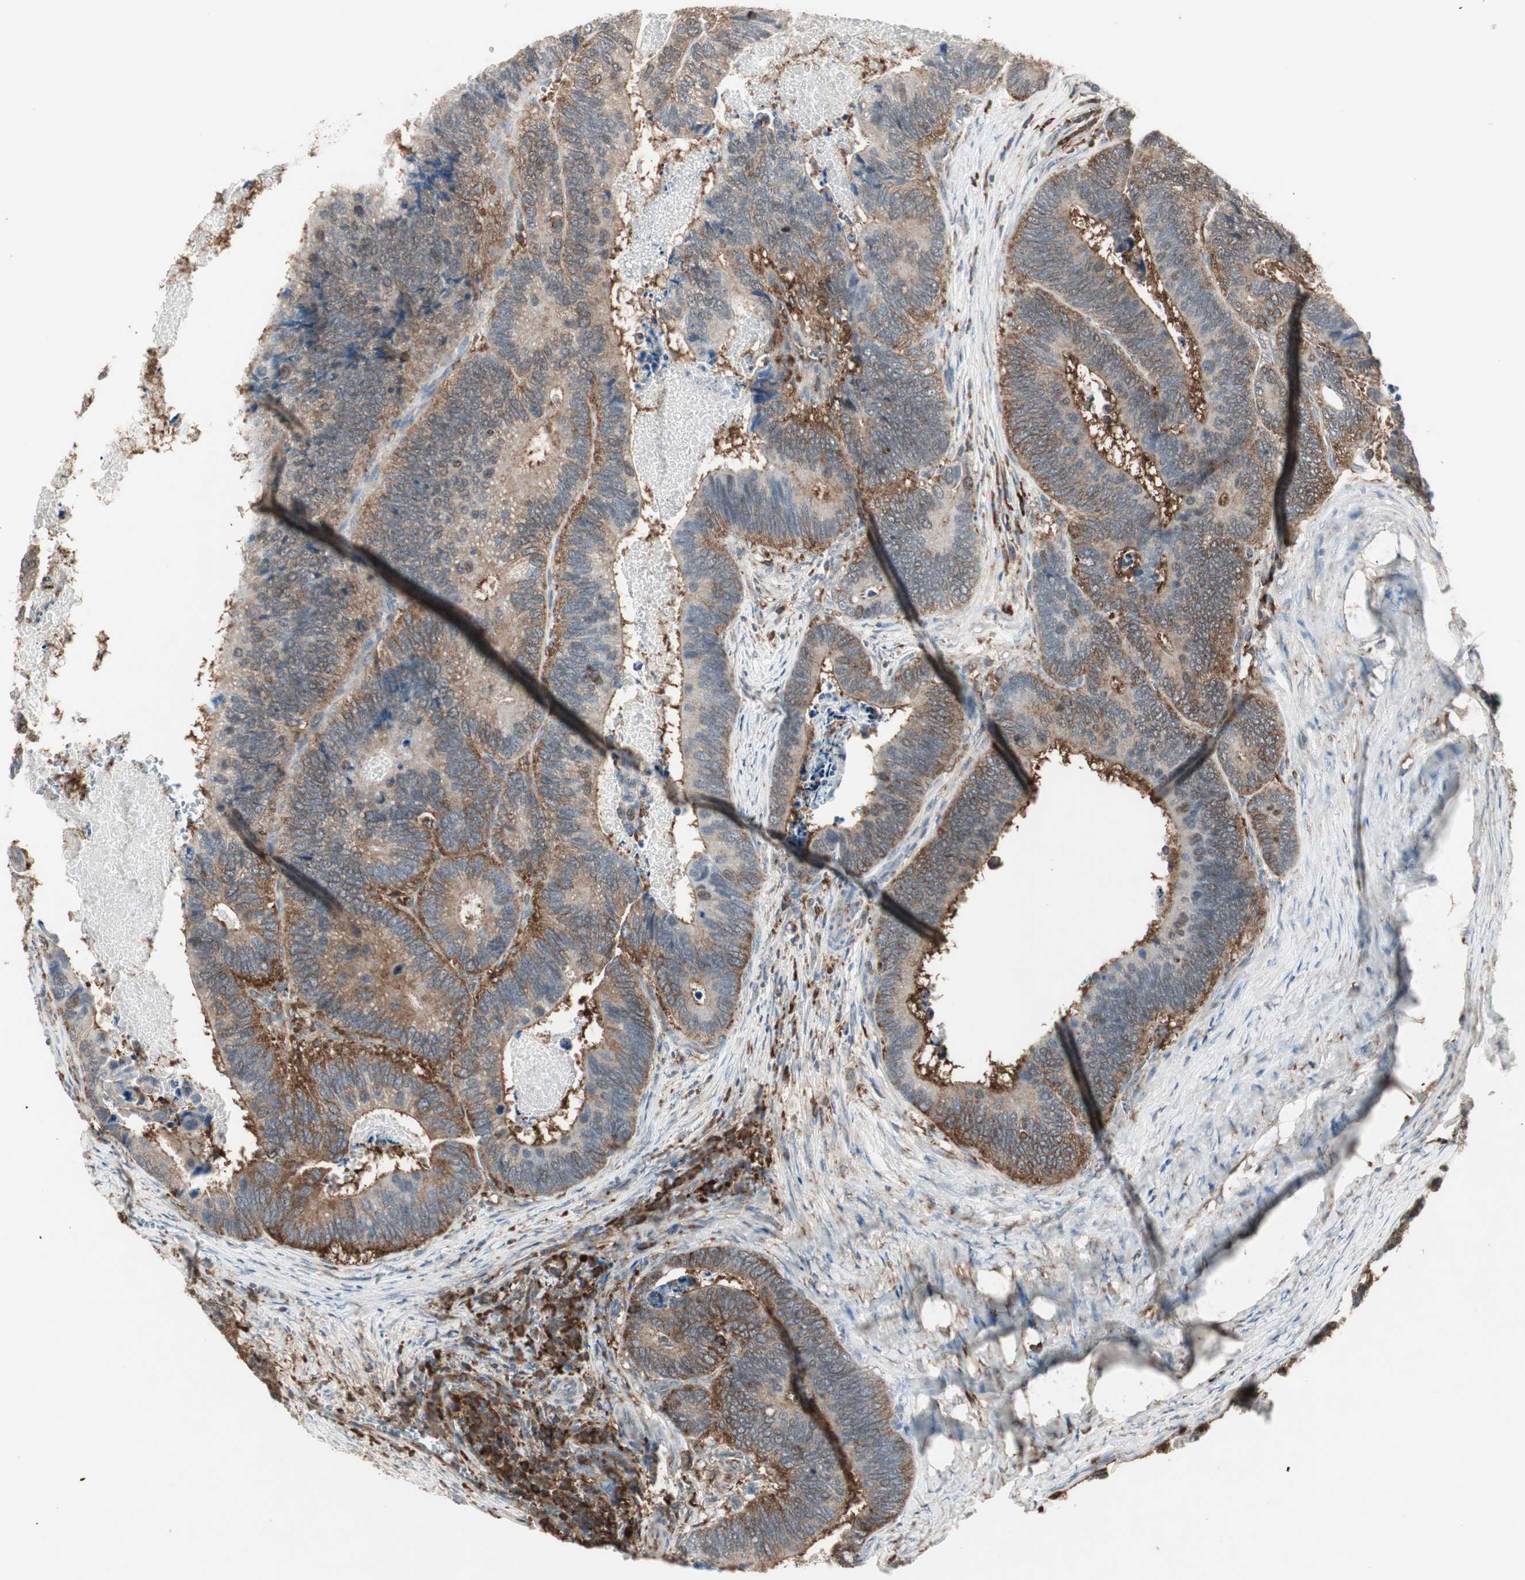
{"staining": {"intensity": "moderate", "quantity": ">75%", "location": "cytoplasmic/membranous"}, "tissue": "colorectal cancer", "cell_type": "Tumor cells", "image_type": "cancer", "snomed": [{"axis": "morphology", "description": "Adenocarcinoma, NOS"}, {"axis": "topography", "description": "Colon"}], "caption": "Colorectal adenocarcinoma stained with a brown dye exhibits moderate cytoplasmic/membranous positive expression in approximately >75% of tumor cells.", "gene": "MMP3", "patient": {"sex": "male", "age": 72}}